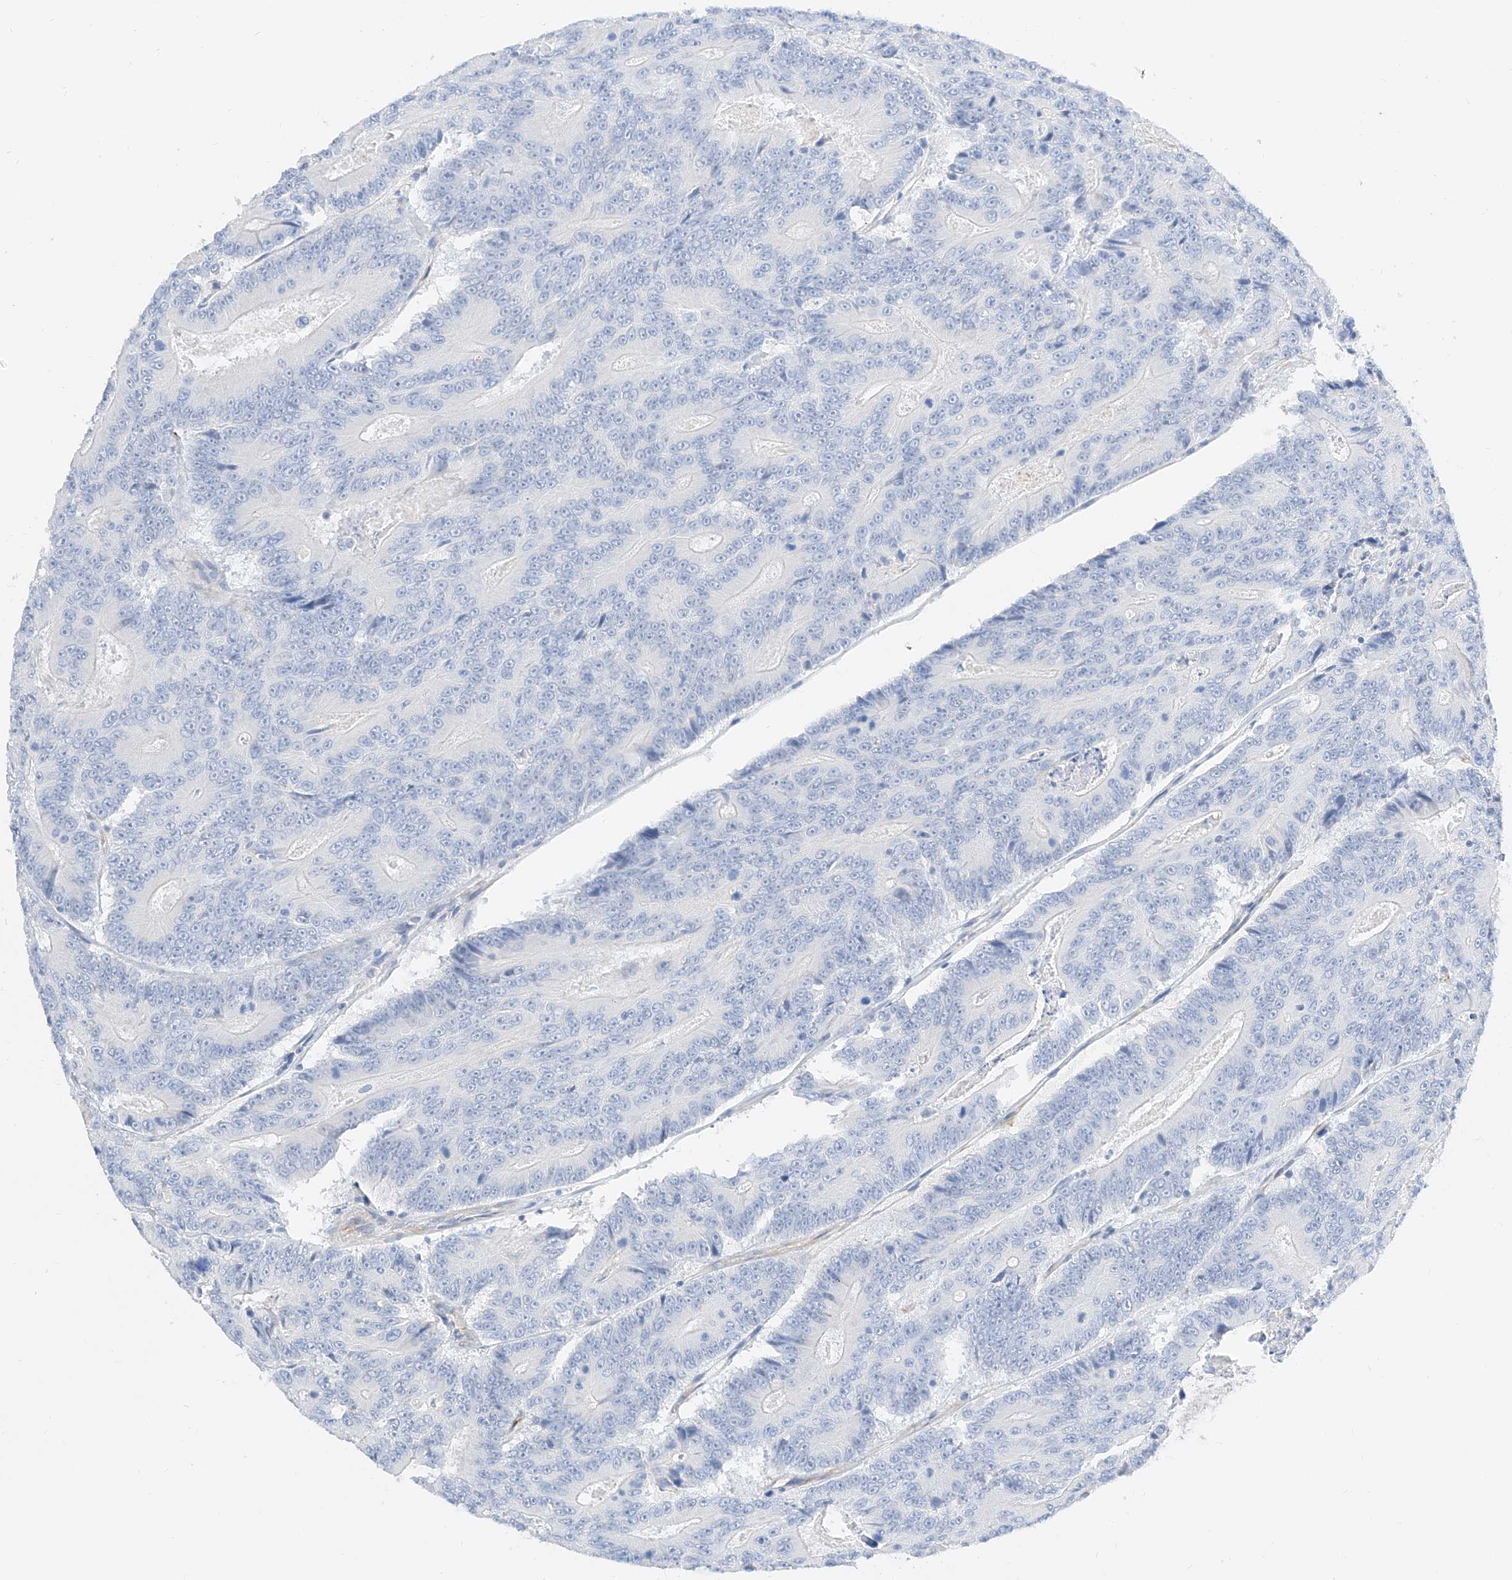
{"staining": {"intensity": "negative", "quantity": "none", "location": "none"}, "tissue": "colorectal cancer", "cell_type": "Tumor cells", "image_type": "cancer", "snomed": [{"axis": "morphology", "description": "Adenocarcinoma, NOS"}, {"axis": "topography", "description": "Colon"}], "caption": "Protein analysis of colorectal cancer demonstrates no significant expression in tumor cells.", "gene": "CDCP2", "patient": {"sex": "male", "age": 83}}